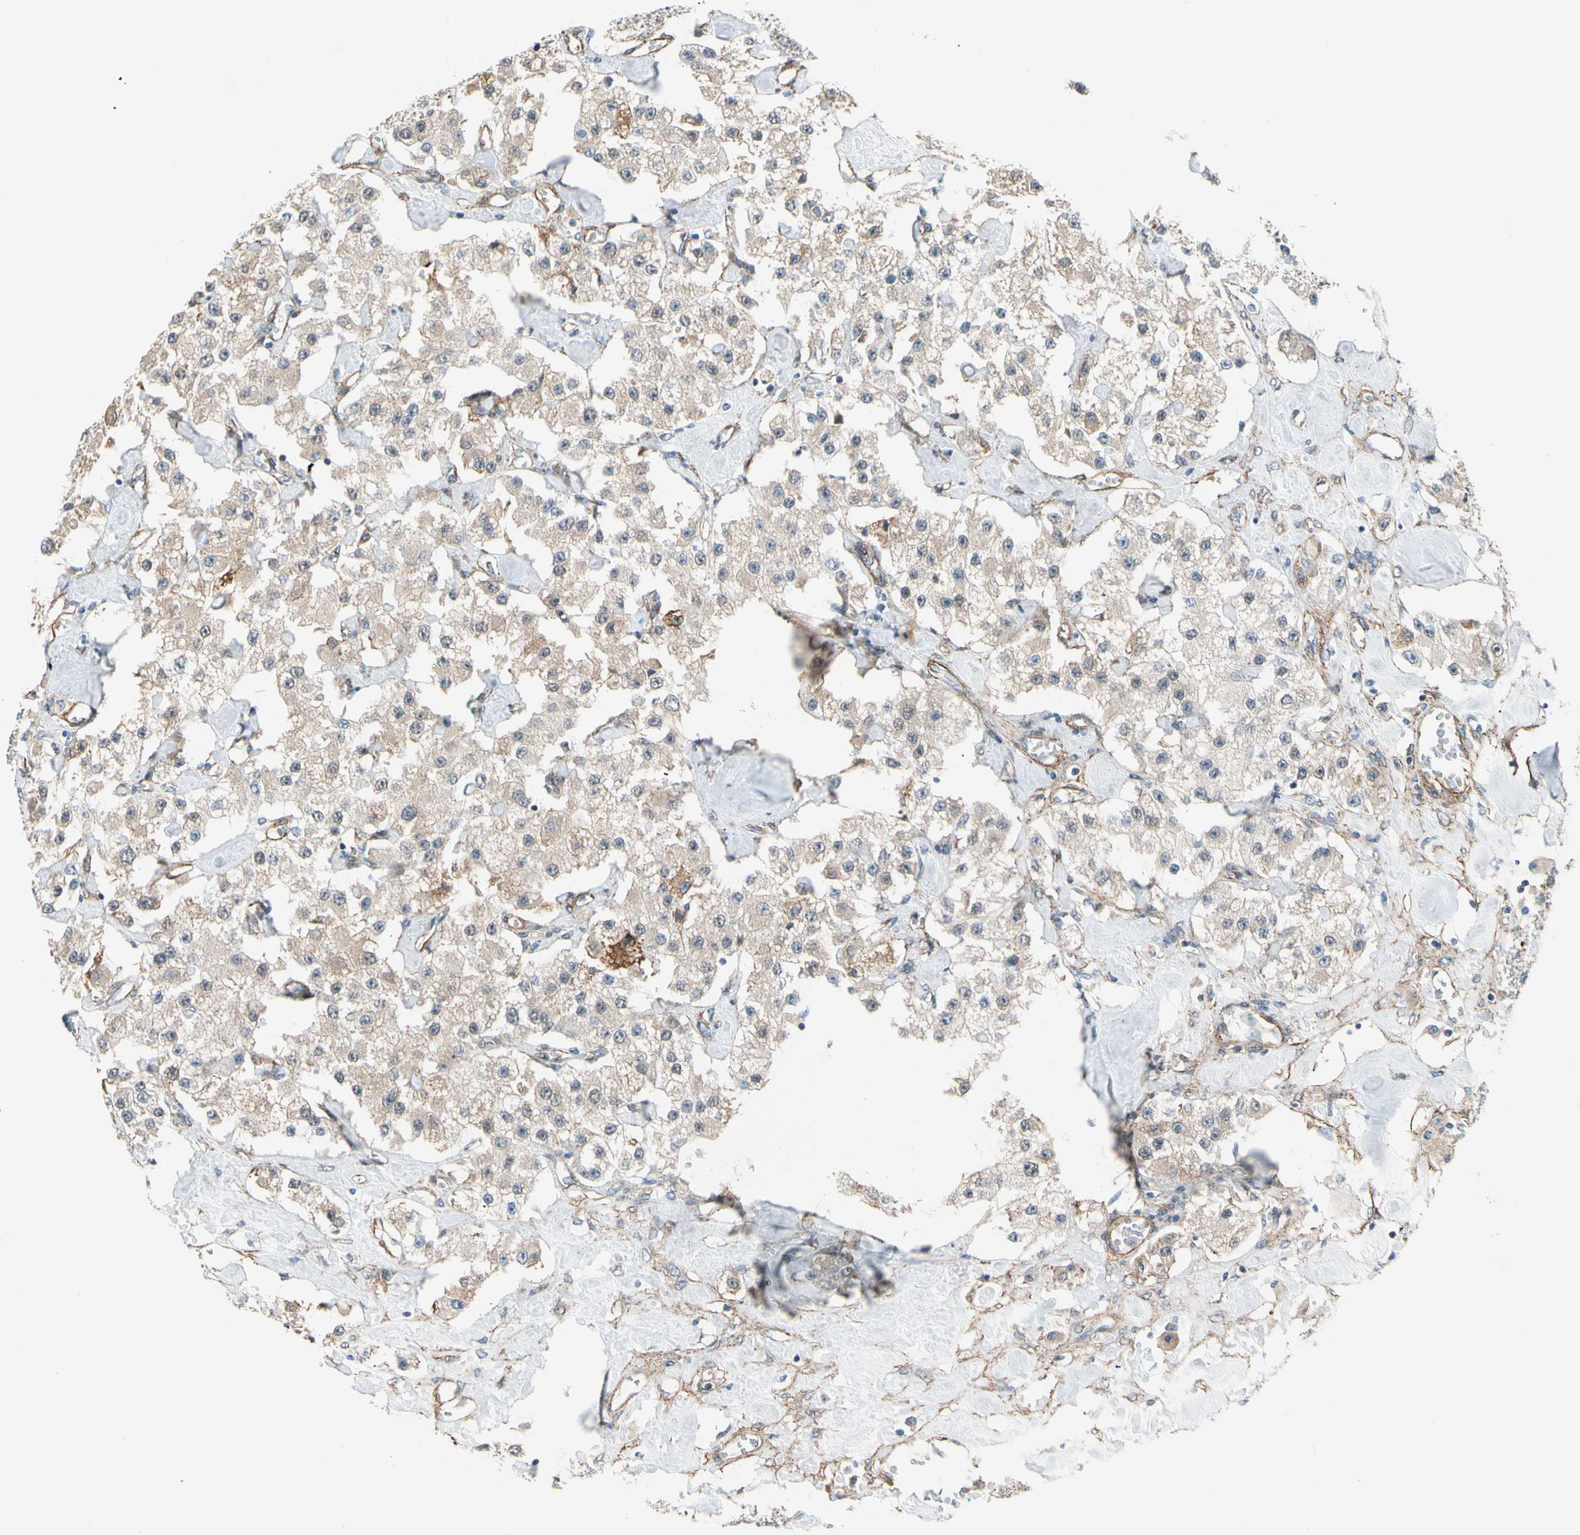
{"staining": {"intensity": "weak", "quantity": ">75%", "location": "cytoplasmic/membranous"}, "tissue": "carcinoid", "cell_type": "Tumor cells", "image_type": "cancer", "snomed": [{"axis": "morphology", "description": "Carcinoid, malignant, NOS"}, {"axis": "topography", "description": "Pancreas"}], "caption": "Human carcinoid stained for a protein (brown) demonstrates weak cytoplasmic/membranous positive staining in about >75% of tumor cells.", "gene": "LIMK2", "patient": {"sex": "male", "age": 41}}